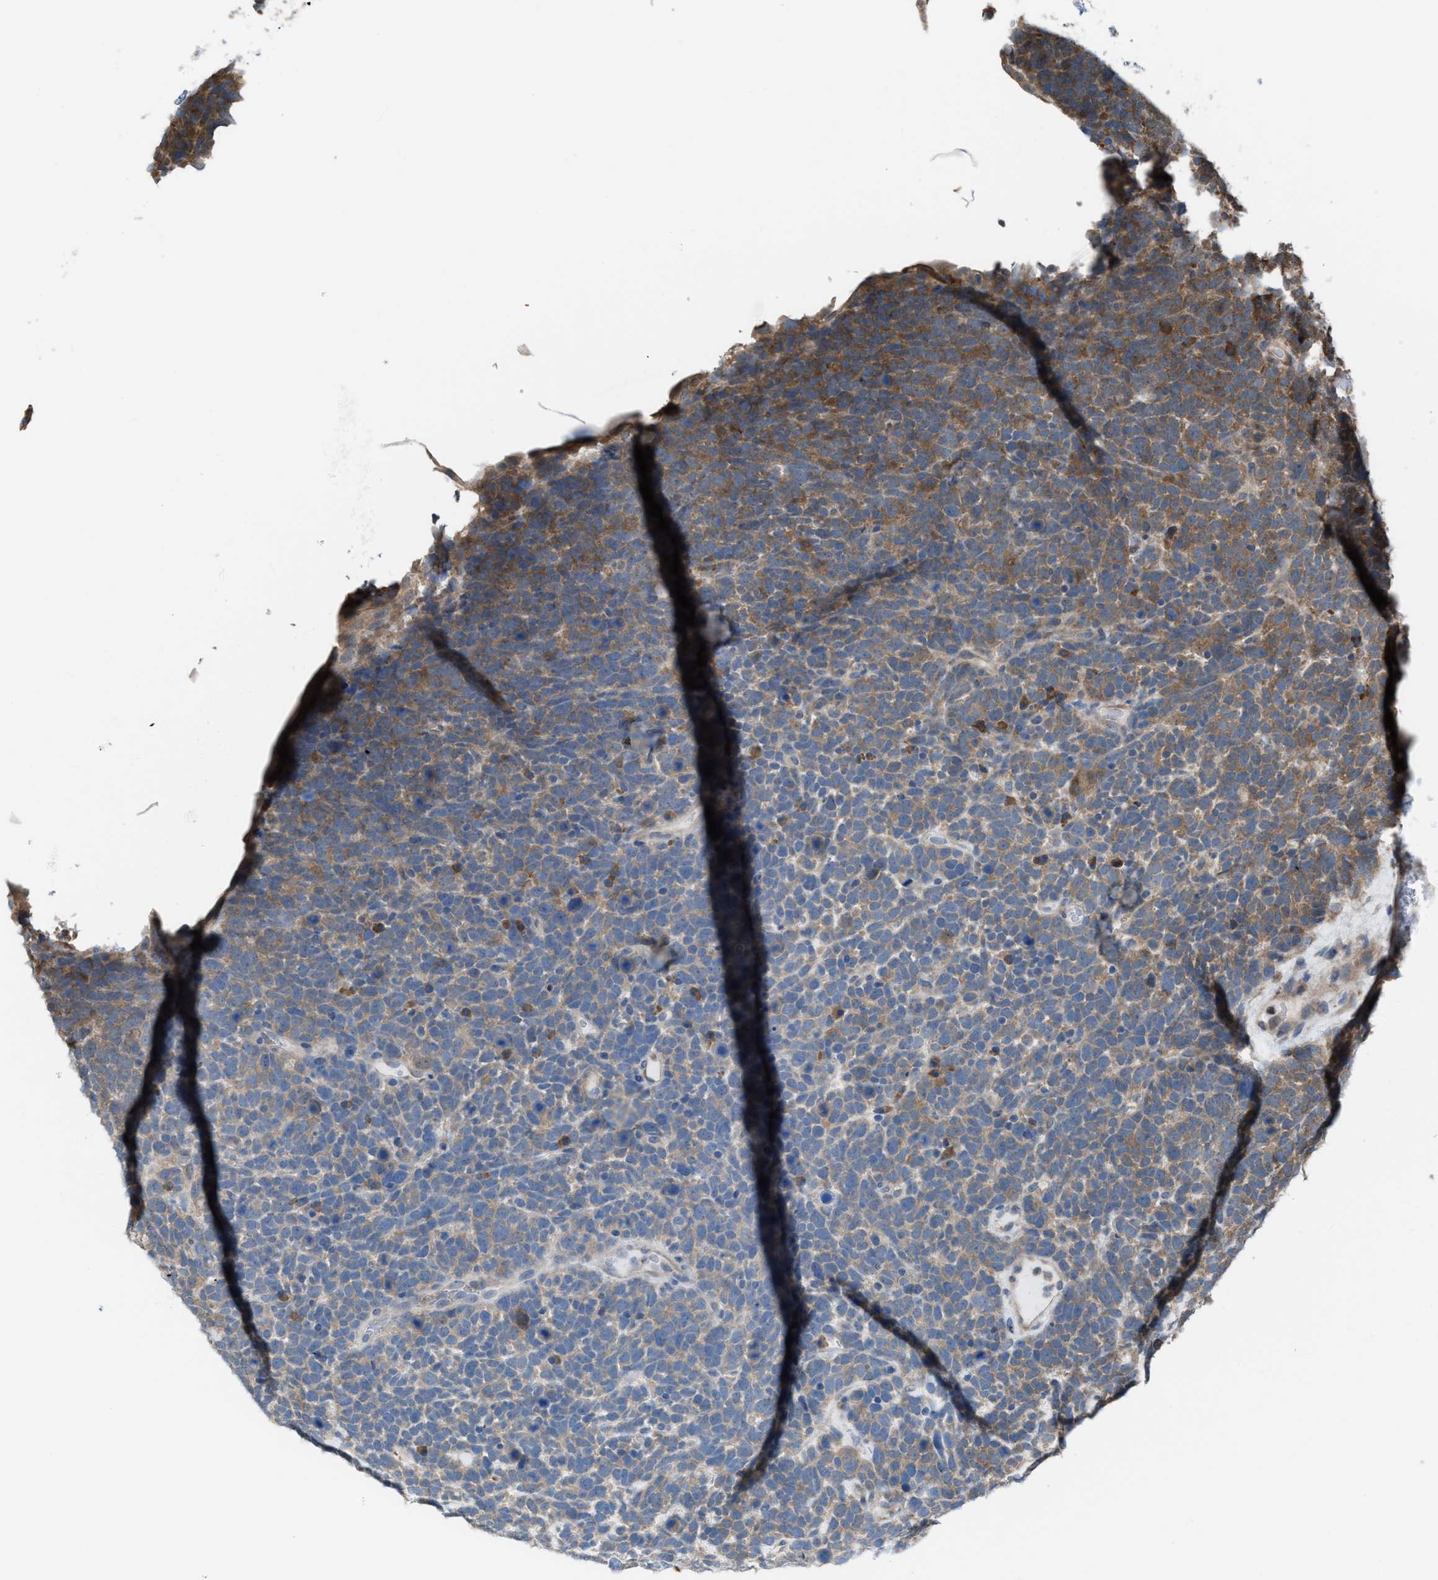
{"staining": {"intensity": "moderate", "quantity": "25%-75%", "location": "cytoplasmic/membranous"}, "tissue": "urothelial cancer", "cell_type": "Tumor cells", "image_type": "cancer", "snomed": [{"axis": "morphology", "description": "Urothelial carcinoma, High grade"}, {"axis": "topography", "description": "Urinary bladder"}], "caption": "Approximately 25%-75% of tumor cells in high-grade urothelial carcinoma exhibit moderate cytoplasmic/membranous protein expression as visualized by brown immunohistochemical staining.", "gene": "PLAA", "patient": {"sex": "female", "age": 82}}